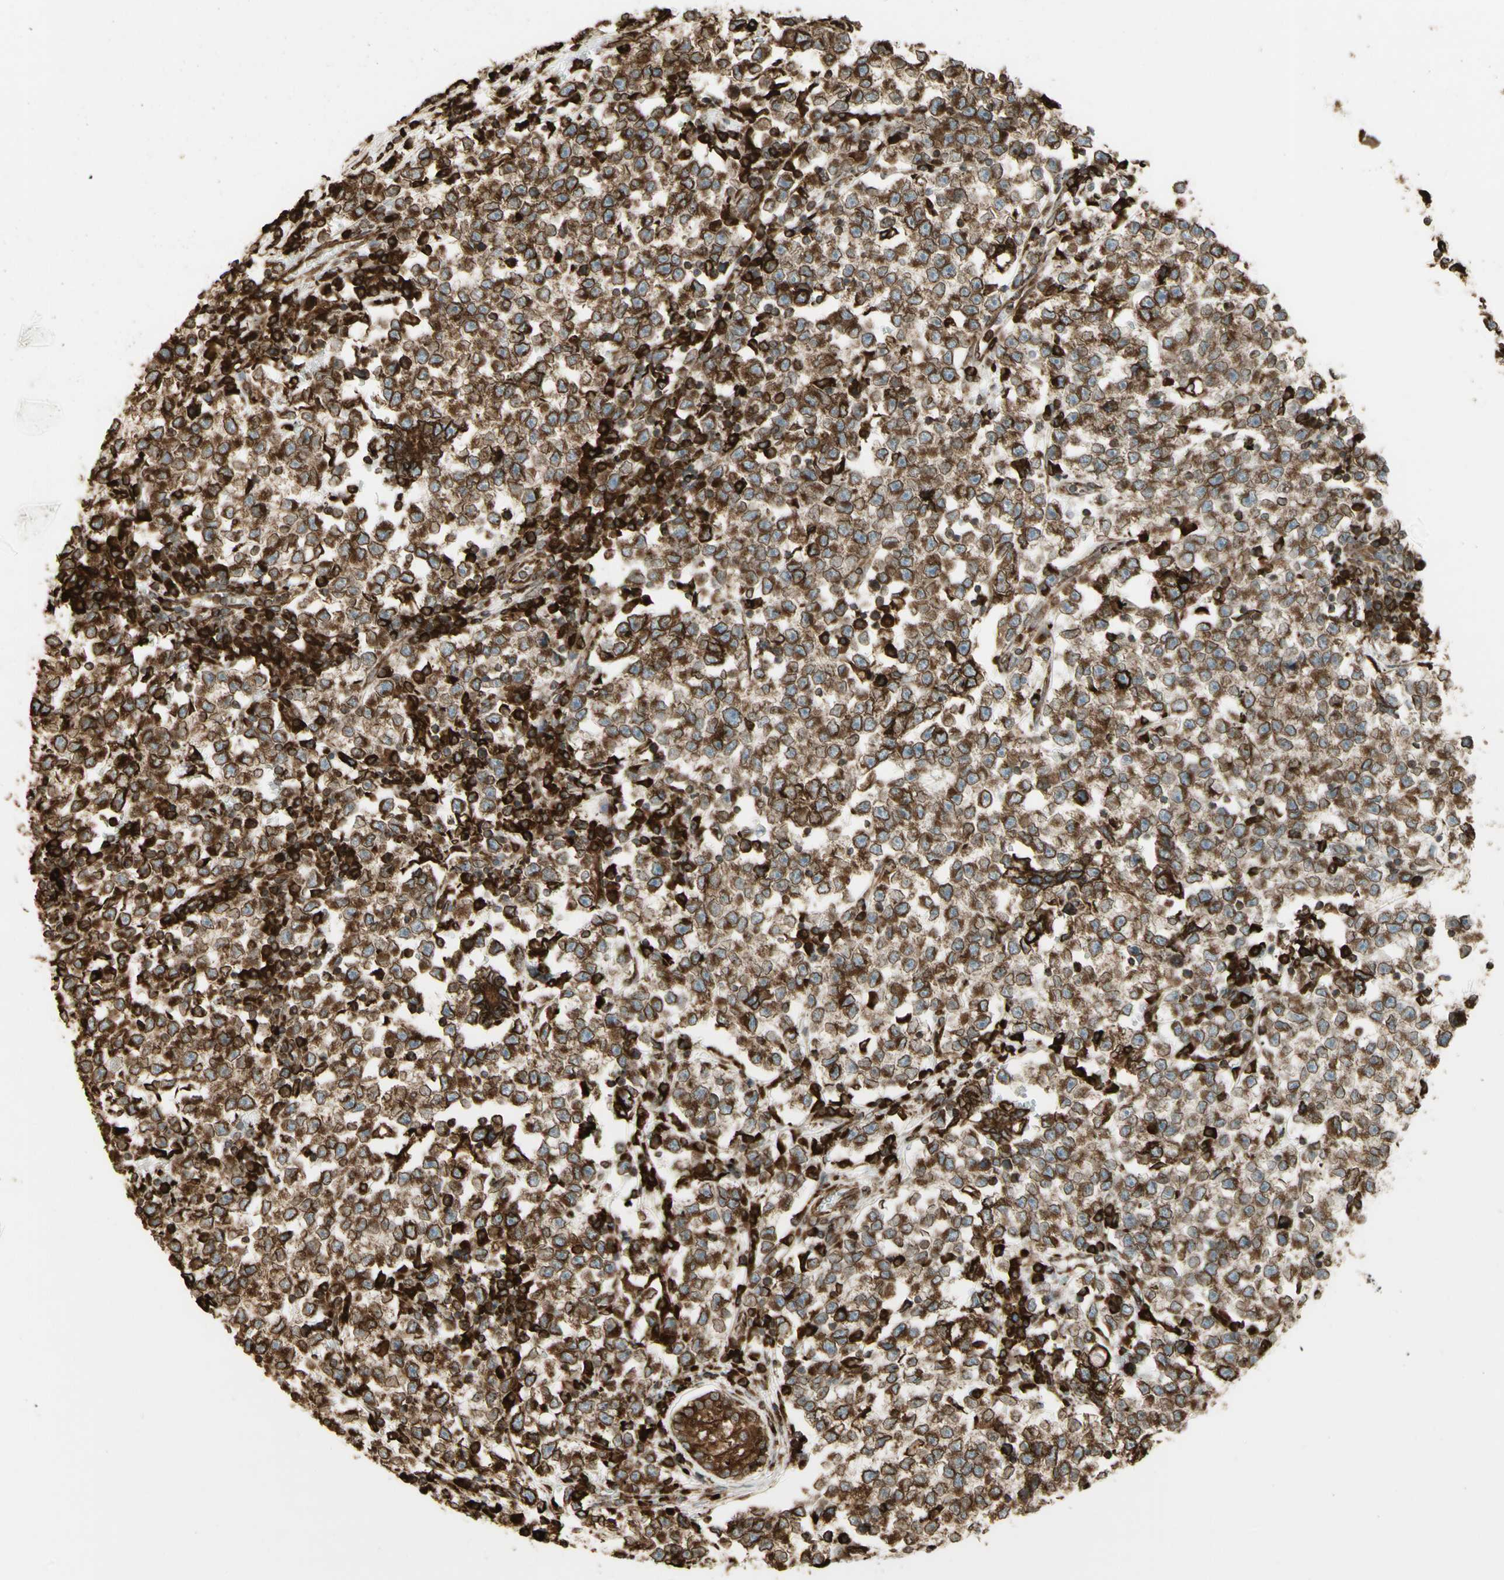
{"staining": {"intensity": "moderate", "quantity": ">75%", "location": "cytoplasmic/membranous"}, "tissue": "testis cancer", "cell_type": "Tumor cells", "image_type": "cancer", "snomed": [{"axis": "morphology", "description": "Seminoma, NOS"}, {"axis": "topography", "description": "Testis"}], "caption": "Moderate cytoplasmic/membranous protein expression is seen in about >75% of tumor cells in testis seminoma.", "gene": "CANX", "patient": {"sex": "male", "age": 22}}